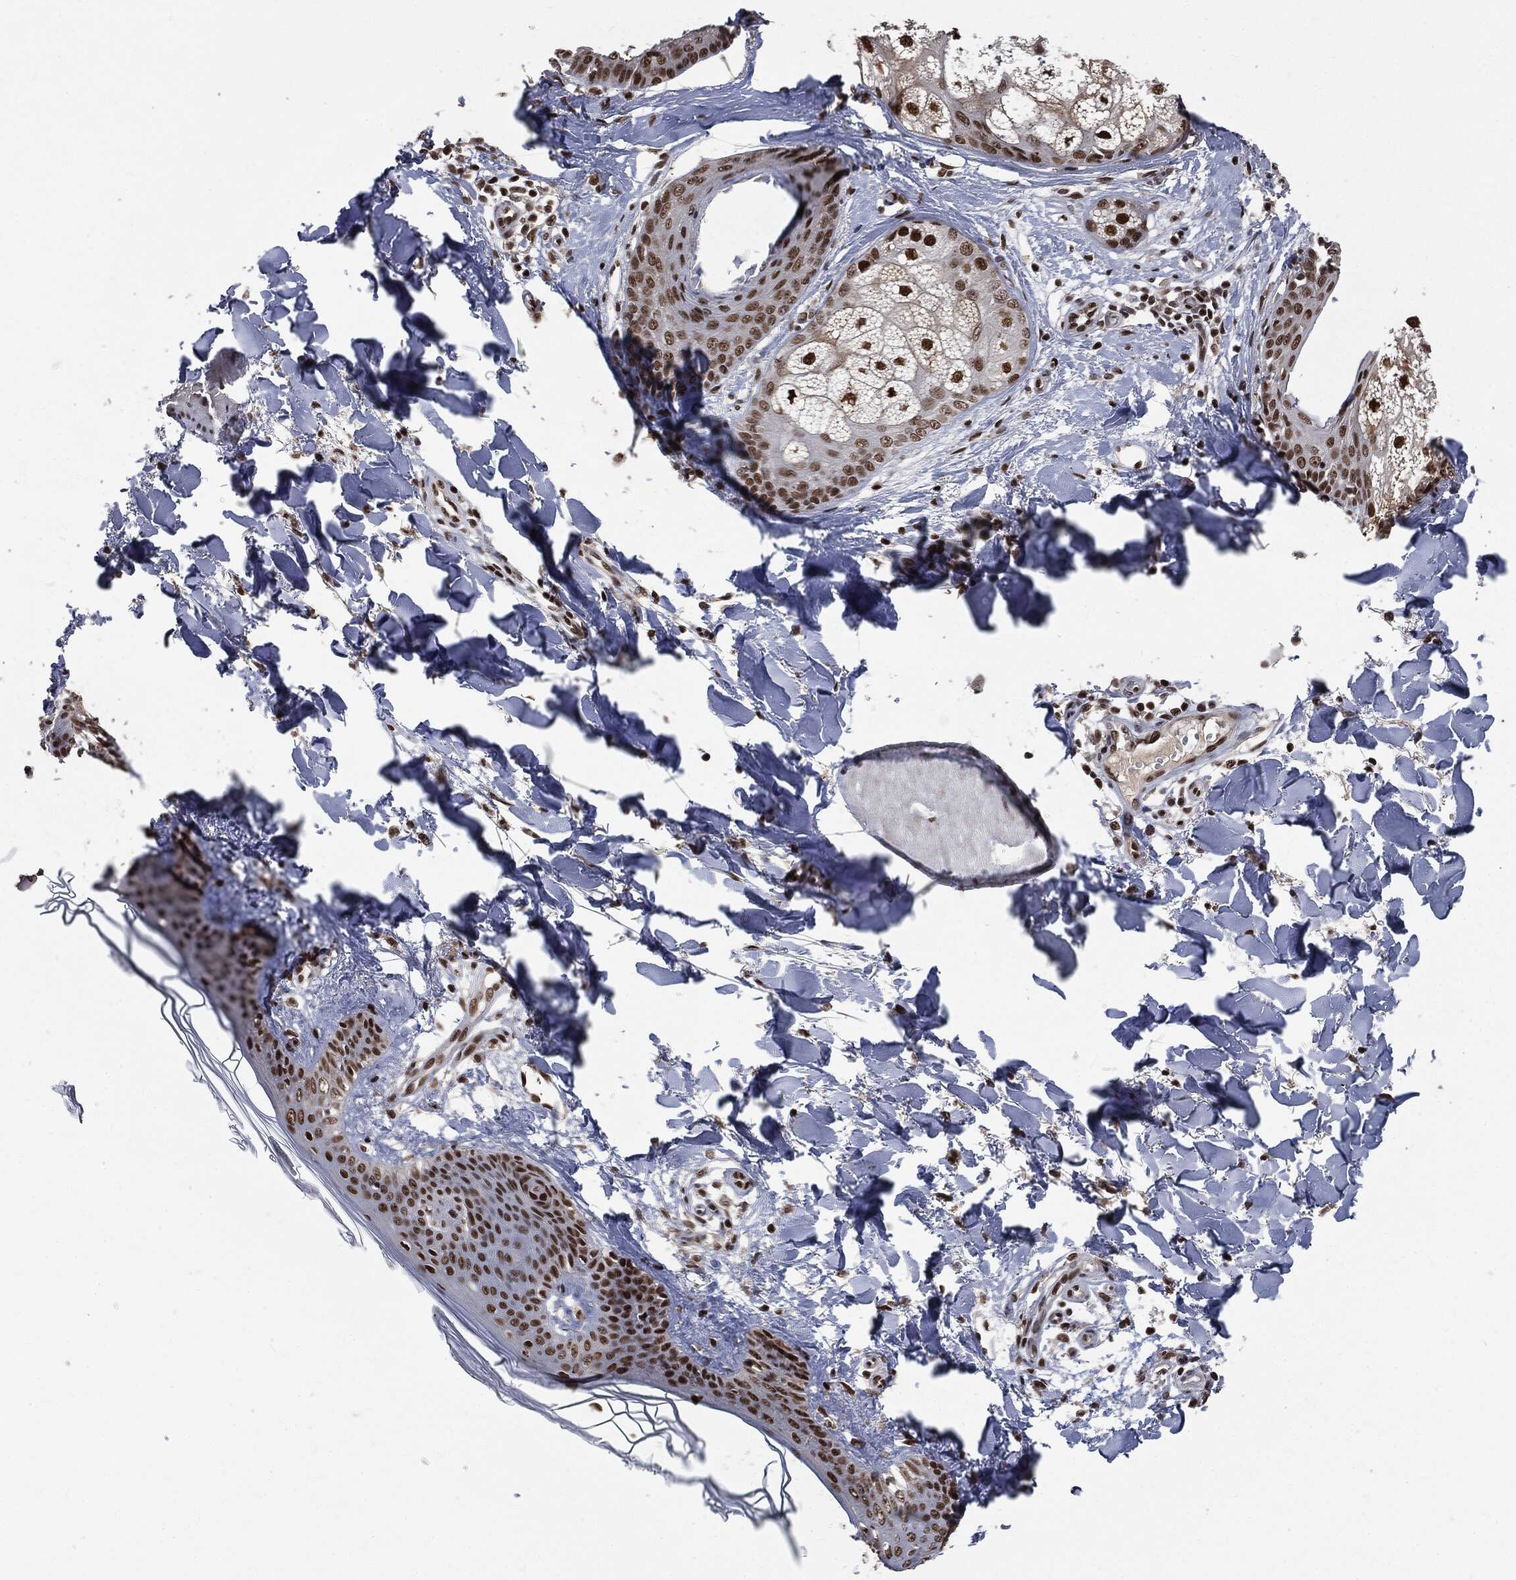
{"staining": {"intensity": "strong", "quantity": ">75%", "location": "nuclear"}, "tissue": "skin", "cell_type": "Fibroblasts", "image_type": "normal", "snomed": [{"axis": "morphology", "description": "Normal tissue, NOS"}, {"axis": "morphology", "description": "Malignant melanoma, NOS"}, {"axis": "topography", "description": "Skin"}], "caption": "Immunohistochemical staining of normal human skin shows strong nuclear protein expression in about >75% of fibroblasts.", "gene": "DPH2", "patient": {"sex": "female", "age": 34}}